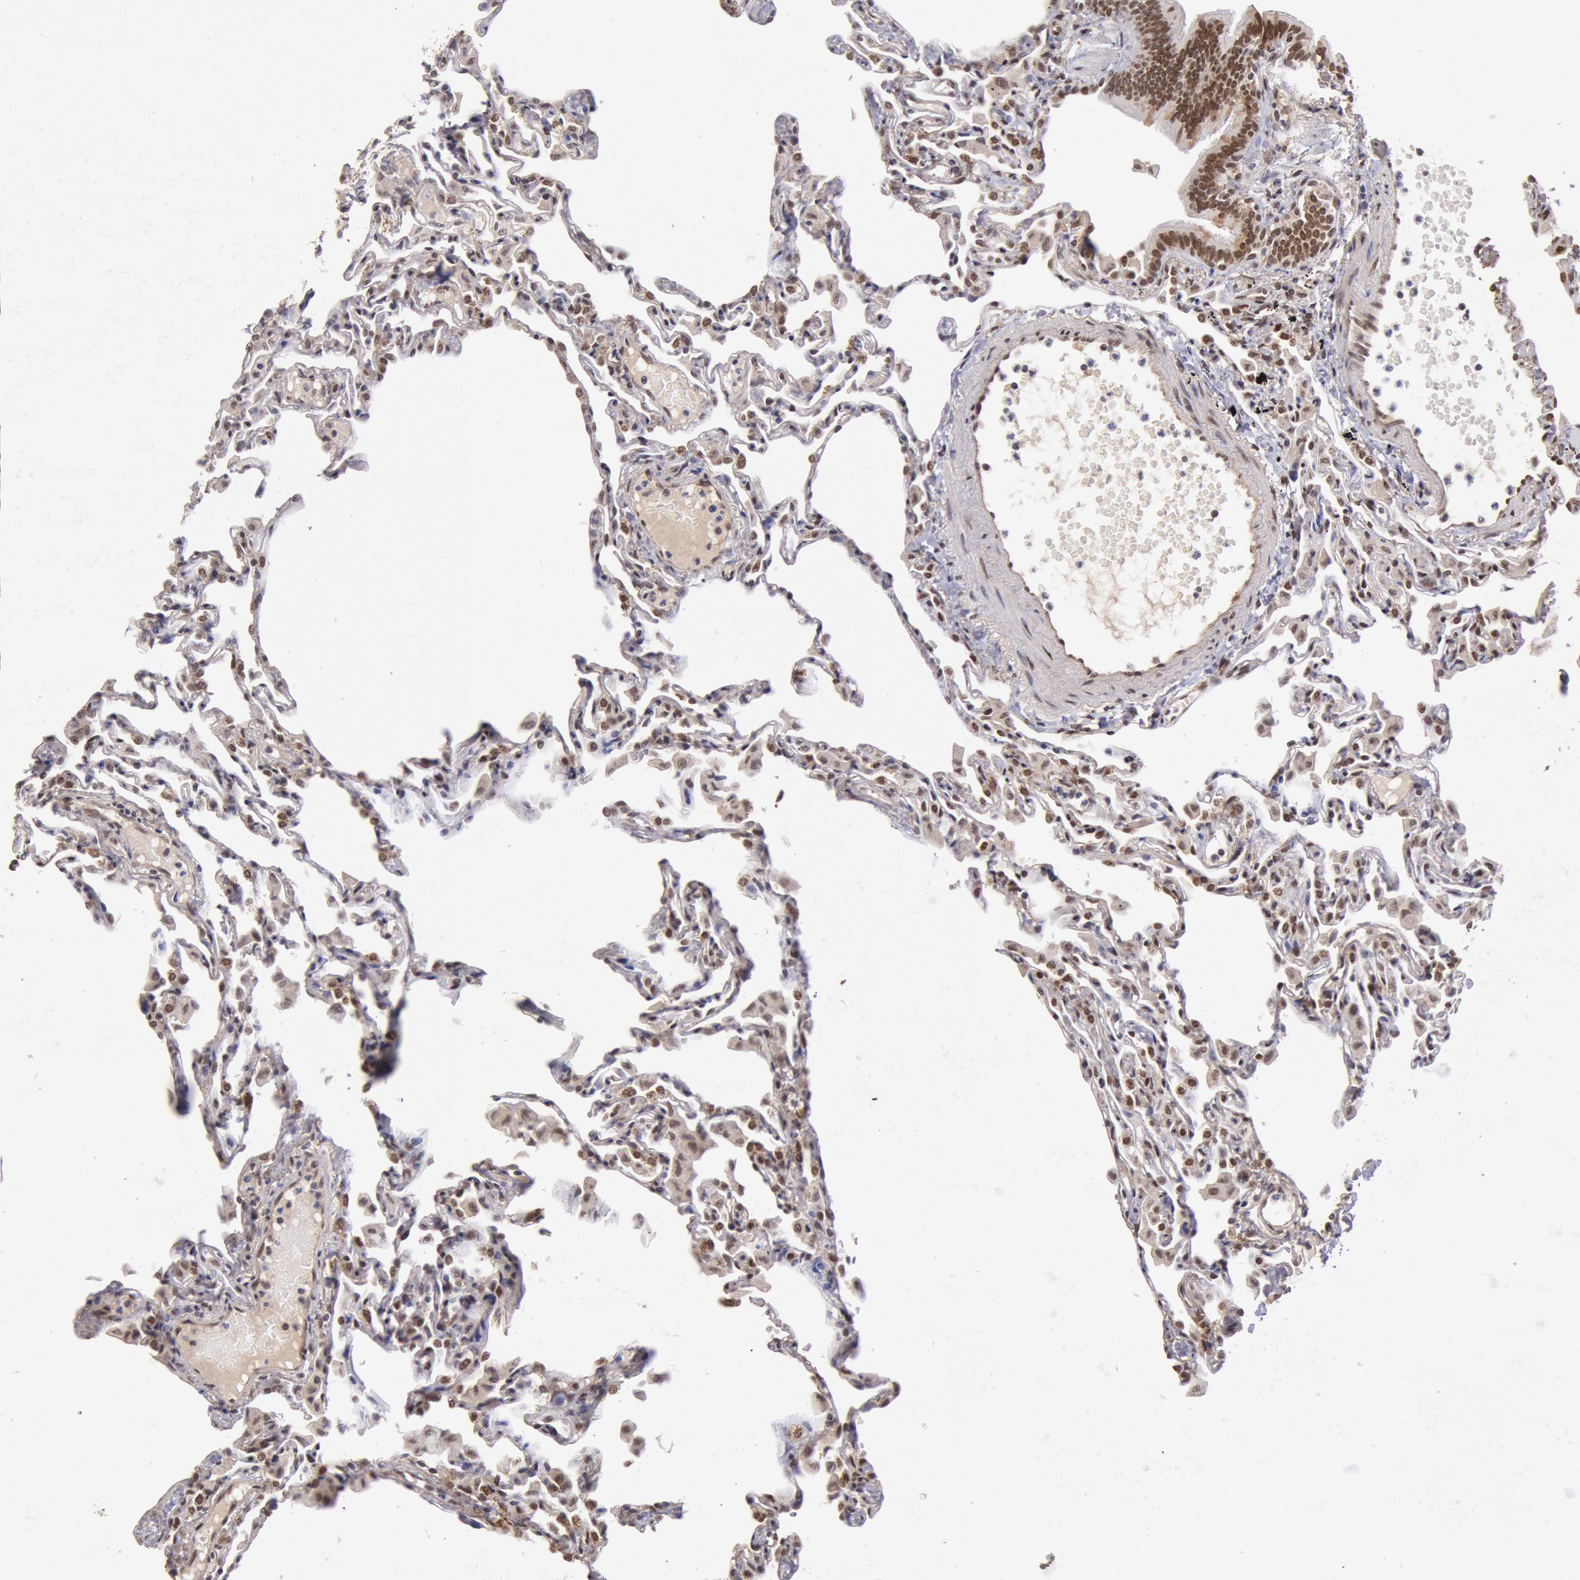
{"staining": {"intensity": "moderate", "quantity": "25%-75%", "location": "nuclear"}, "tissue": "lung", "cell_type": "Alveolar cells", "image_type": "normal", "snomed": [{"axis": "morphology", "description": "Normal tissue, NOS"}, {"axis": "topography", "description": "Lung"}], "caption": "IHC image of normal lung: human lung stained using immunohistochemistry (IHC) exhibits medium levels of moderate protein expression localized specifically in the nuclear of alveolar cells, appearing as a nuclear brown color.", "gene": "CDKN2B", "patient": {"sex": "female", "age": 49}}